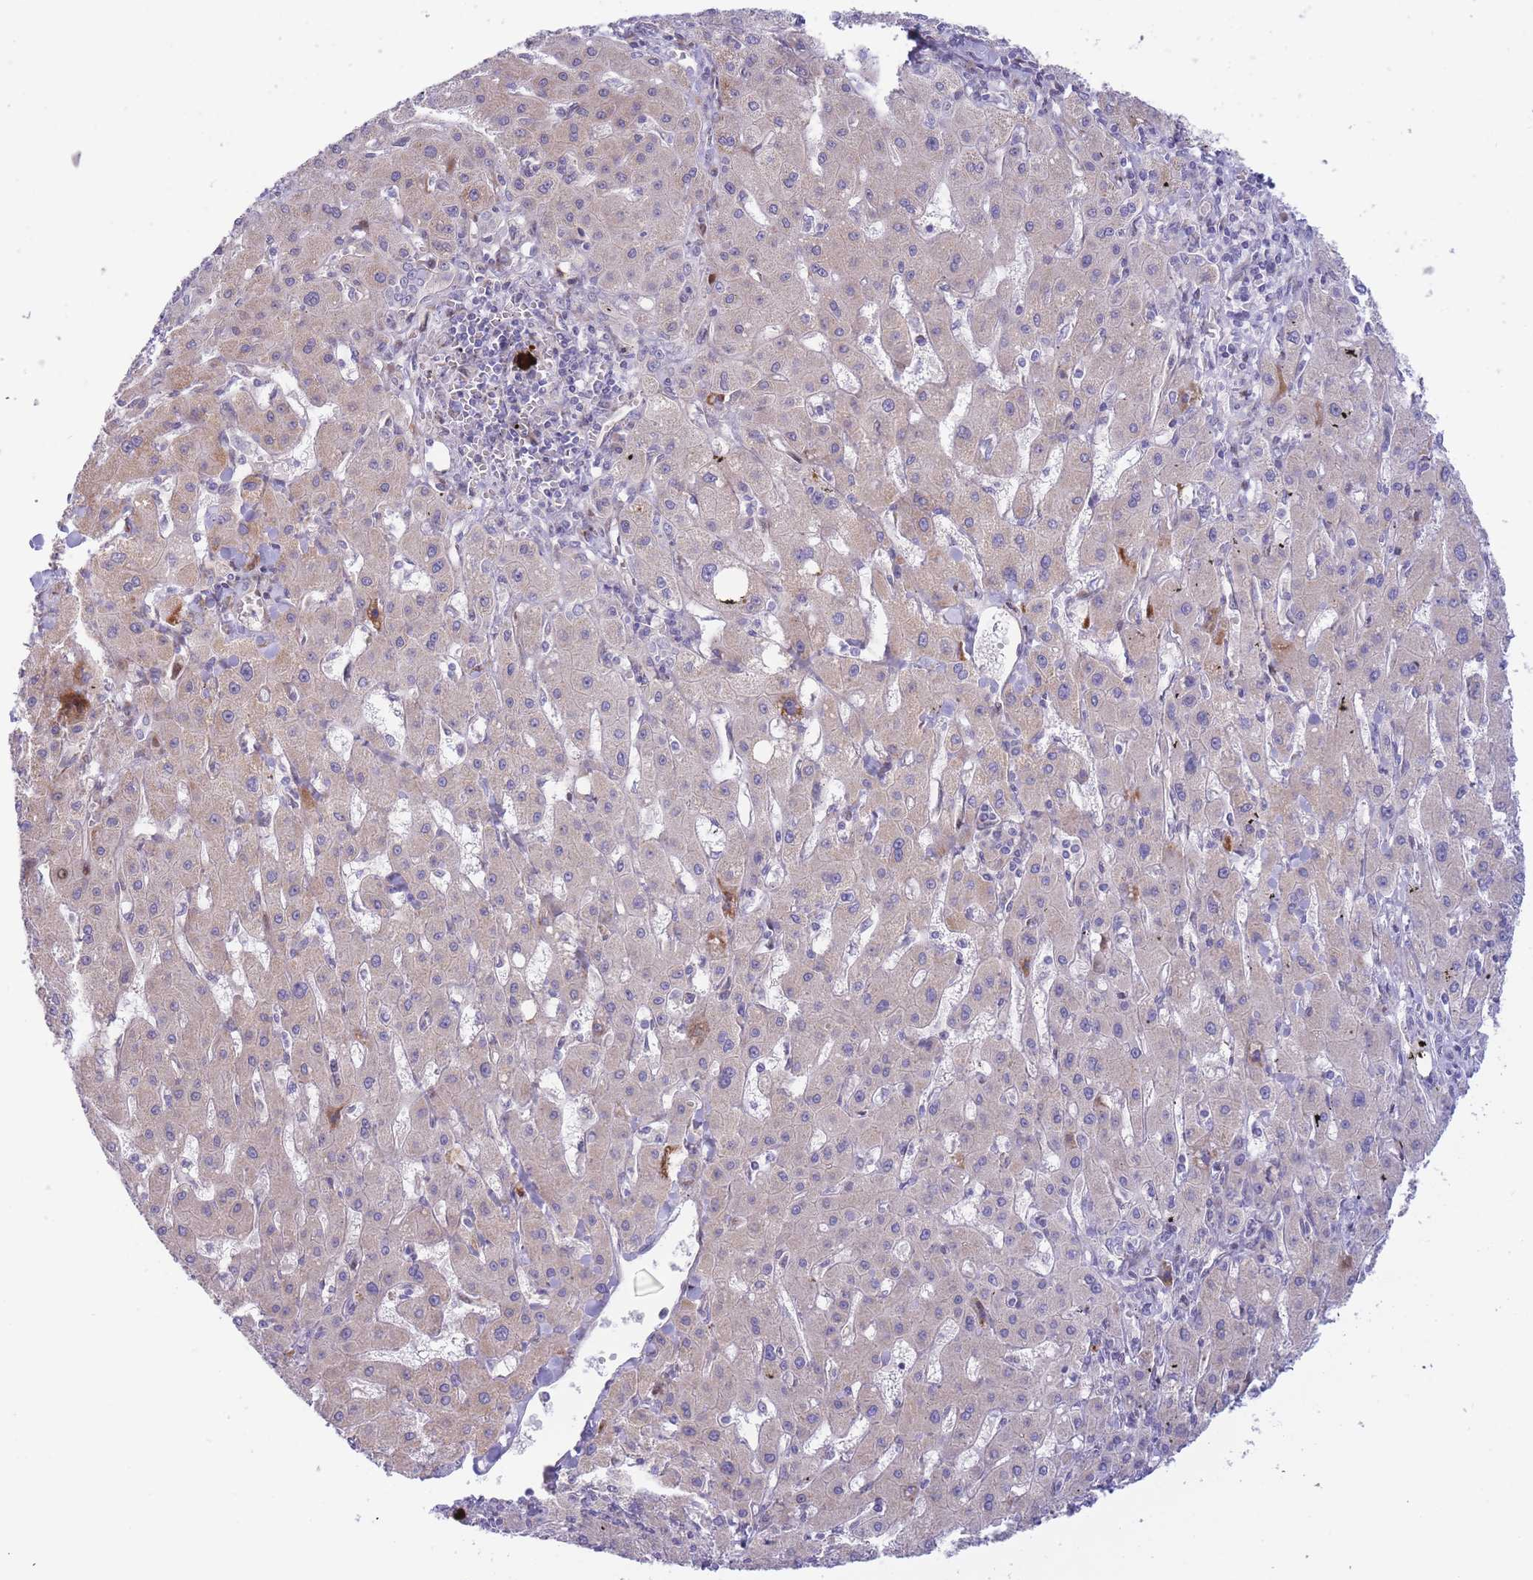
{"staining": {"intensity": "negative", "quantity": "none", "location": "none"}, "tissue": "liver cancer", "cell_type": "Tumor cells", "image_type": "cancer", "snomed": [{"axis": "morphology", "description": "Carcinoma, Hepatocellular, NOS"}, {"axis": "topography", "description": "Liver"}], "caption": "A high-resolution photomicrograph shows immunohistochemistry (IHC) staining of liver cancer (hepatocellular carcinoma), which displays no significant positivity in tumor cells.", "gene": "ATP5MC2", "patient": {"sex": "male", "age": 72}}